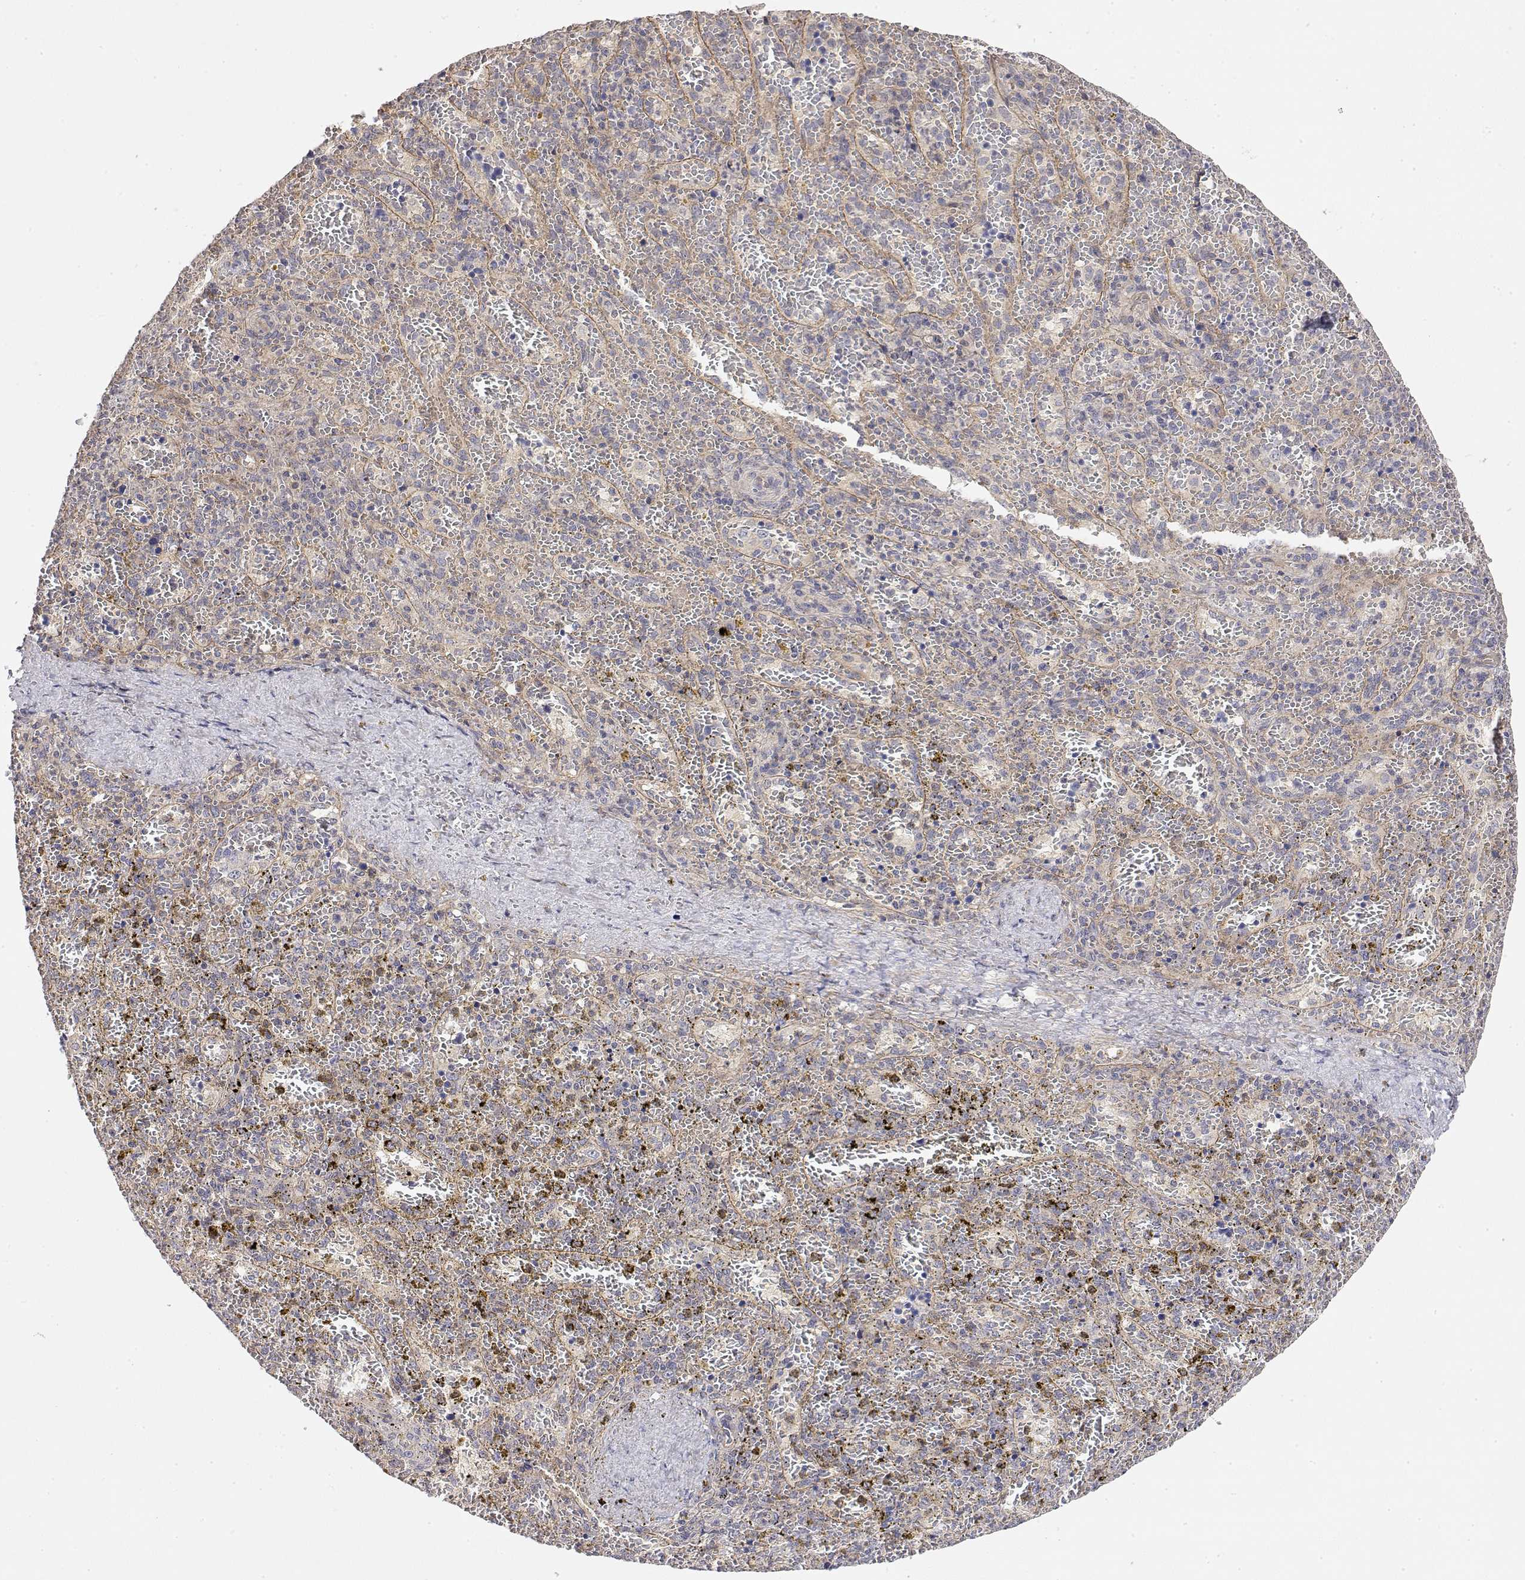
{"staining": {"intensity": "negative", "quantity": "none", "location": "none"}, "tissue": "spleen", "cell_type": "Cells in red pulp", "image_type": "normal", "snomed": [{"axis": "morphology", "description": "Normal tissue, NOS"}, {"axis": "topography", "description": "Spleen"}], "caption": "A high-resolution histopathology image shows immunohistochemistry (IHC) staining of normal spleen, which demonstrates no significant expression in cells in red pulp. (DAB (3,3'-diaminobenzidine) IHC visualized using brightfield microscopy, high magnification).", "gene": "LONRF3", "patient": {"sex": "female", "age": 50}}